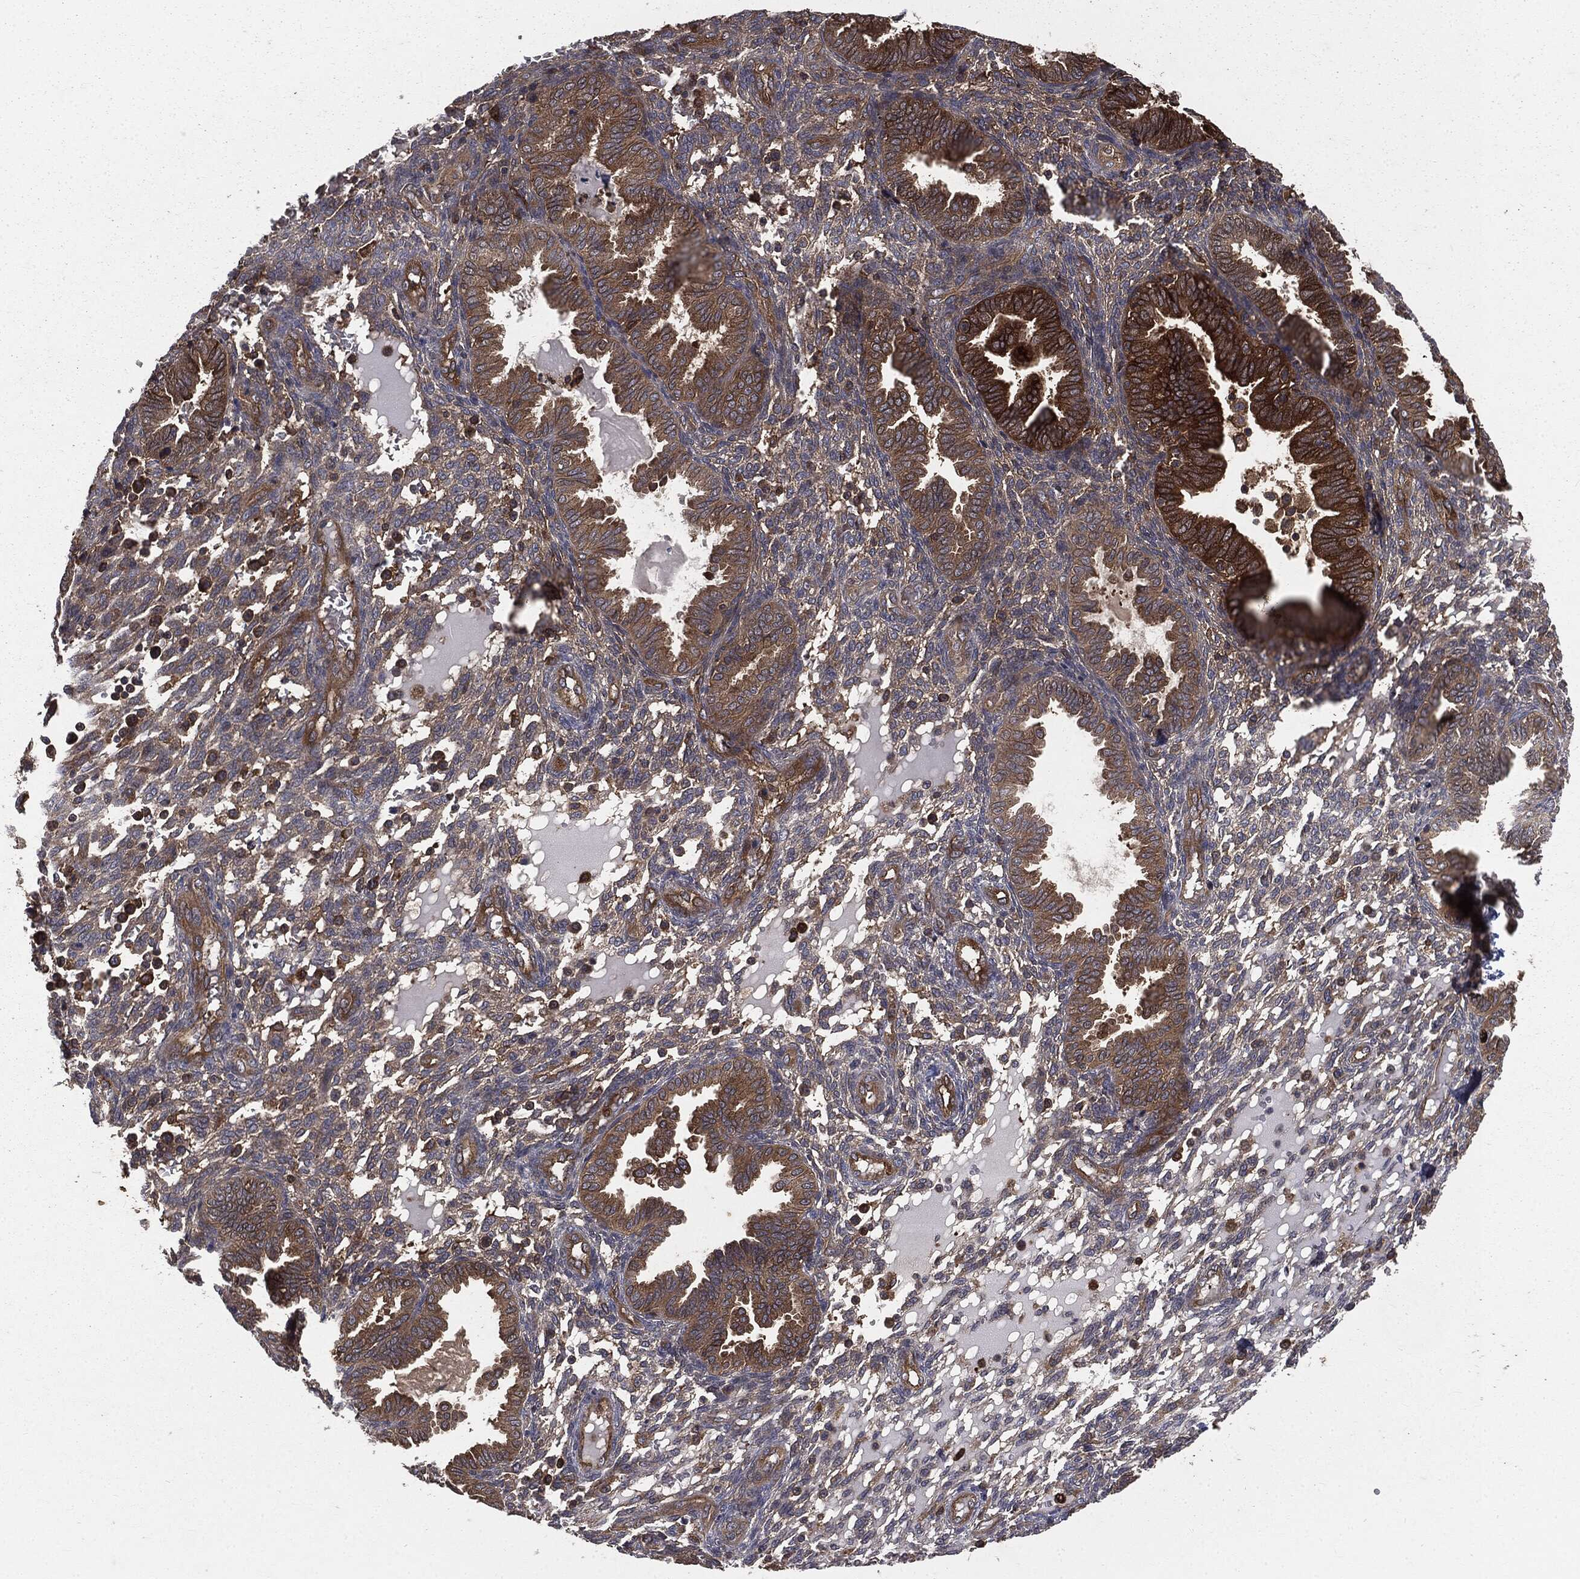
{"staining": {"intensity": "negative", "quantity": "none", "location": "none"}, "tissue": "endometrium", "cell_type": "Cells in endometrial stroma", "image_type": "normal", "snomed": [{"axis": "morphology", "description": "Normal tissue, NOS"}, {"axis": "topography", "description": "Endometrium"}], "caption": "High magnification brightfield microscopy of normal endometrium stained with DAB (brown) and counterstained with hematoxylin (blue): cells in endometrial stroma show no significant expression.", "gene": "GNB5", "patient": {"sex": "female", "age": 42}}